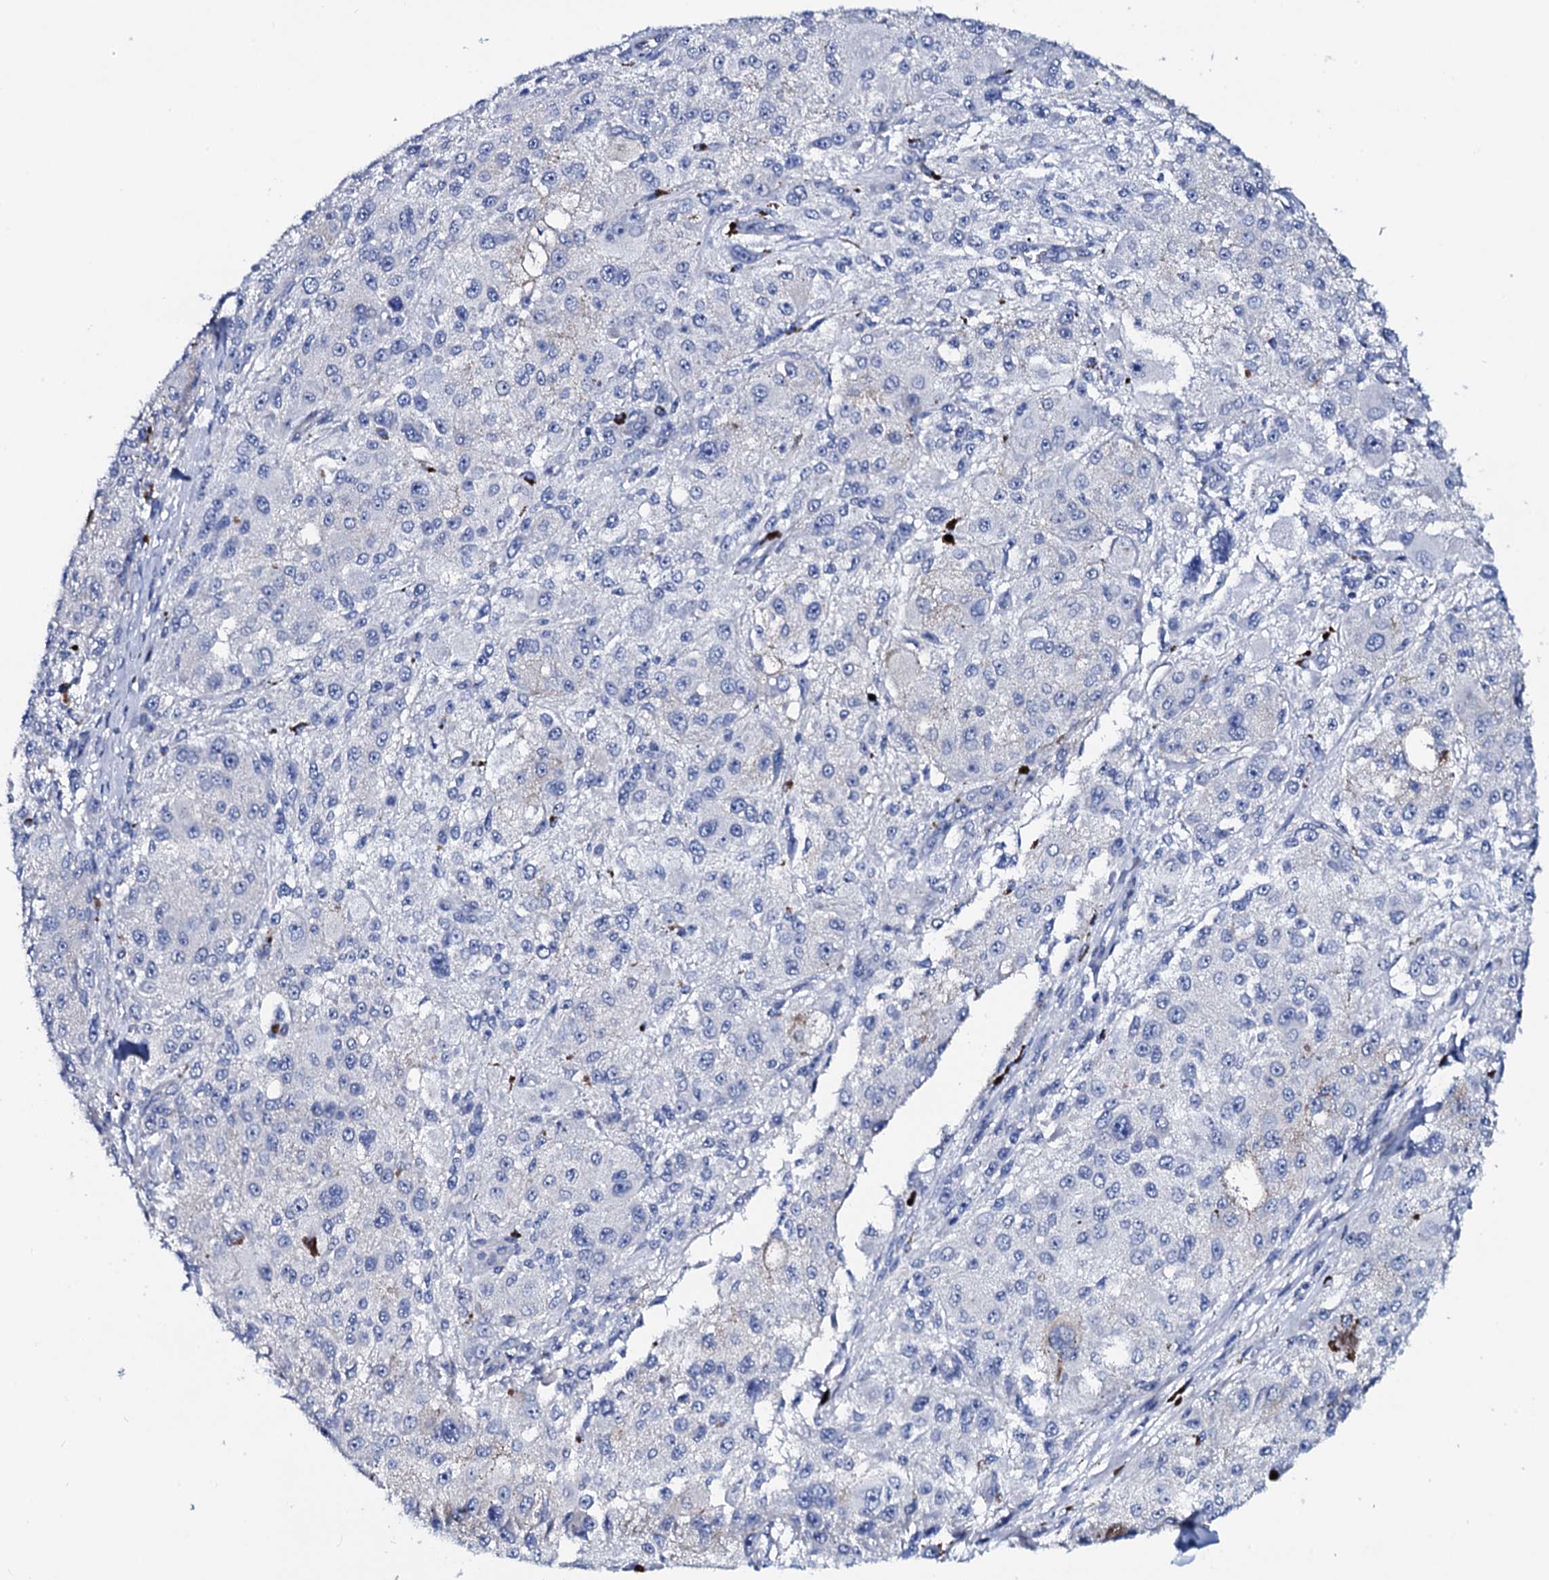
{"staining": {"intensity": "negative", "quantity": "none", "location": "none"}, "tissue": "melanoma", "cell_type": "Tumor cells", "image_type": "cancer", "snomed": [{"axis": "morphology", "description": "Necrosis, NOS"}, {"axis": "morphology", "description": "Malignant melanoma, NOS"}, {"axis": "topography", "description": "Skin"}], "caption": "Immunohistochemistry histopathology image of human melanoma stained for a protein (brown), which demonstrates no expression in tumor cells. (DAB IHC, high magnification).", "gene": "GYS2", "patient": {"sex": "female", "age": 87}}